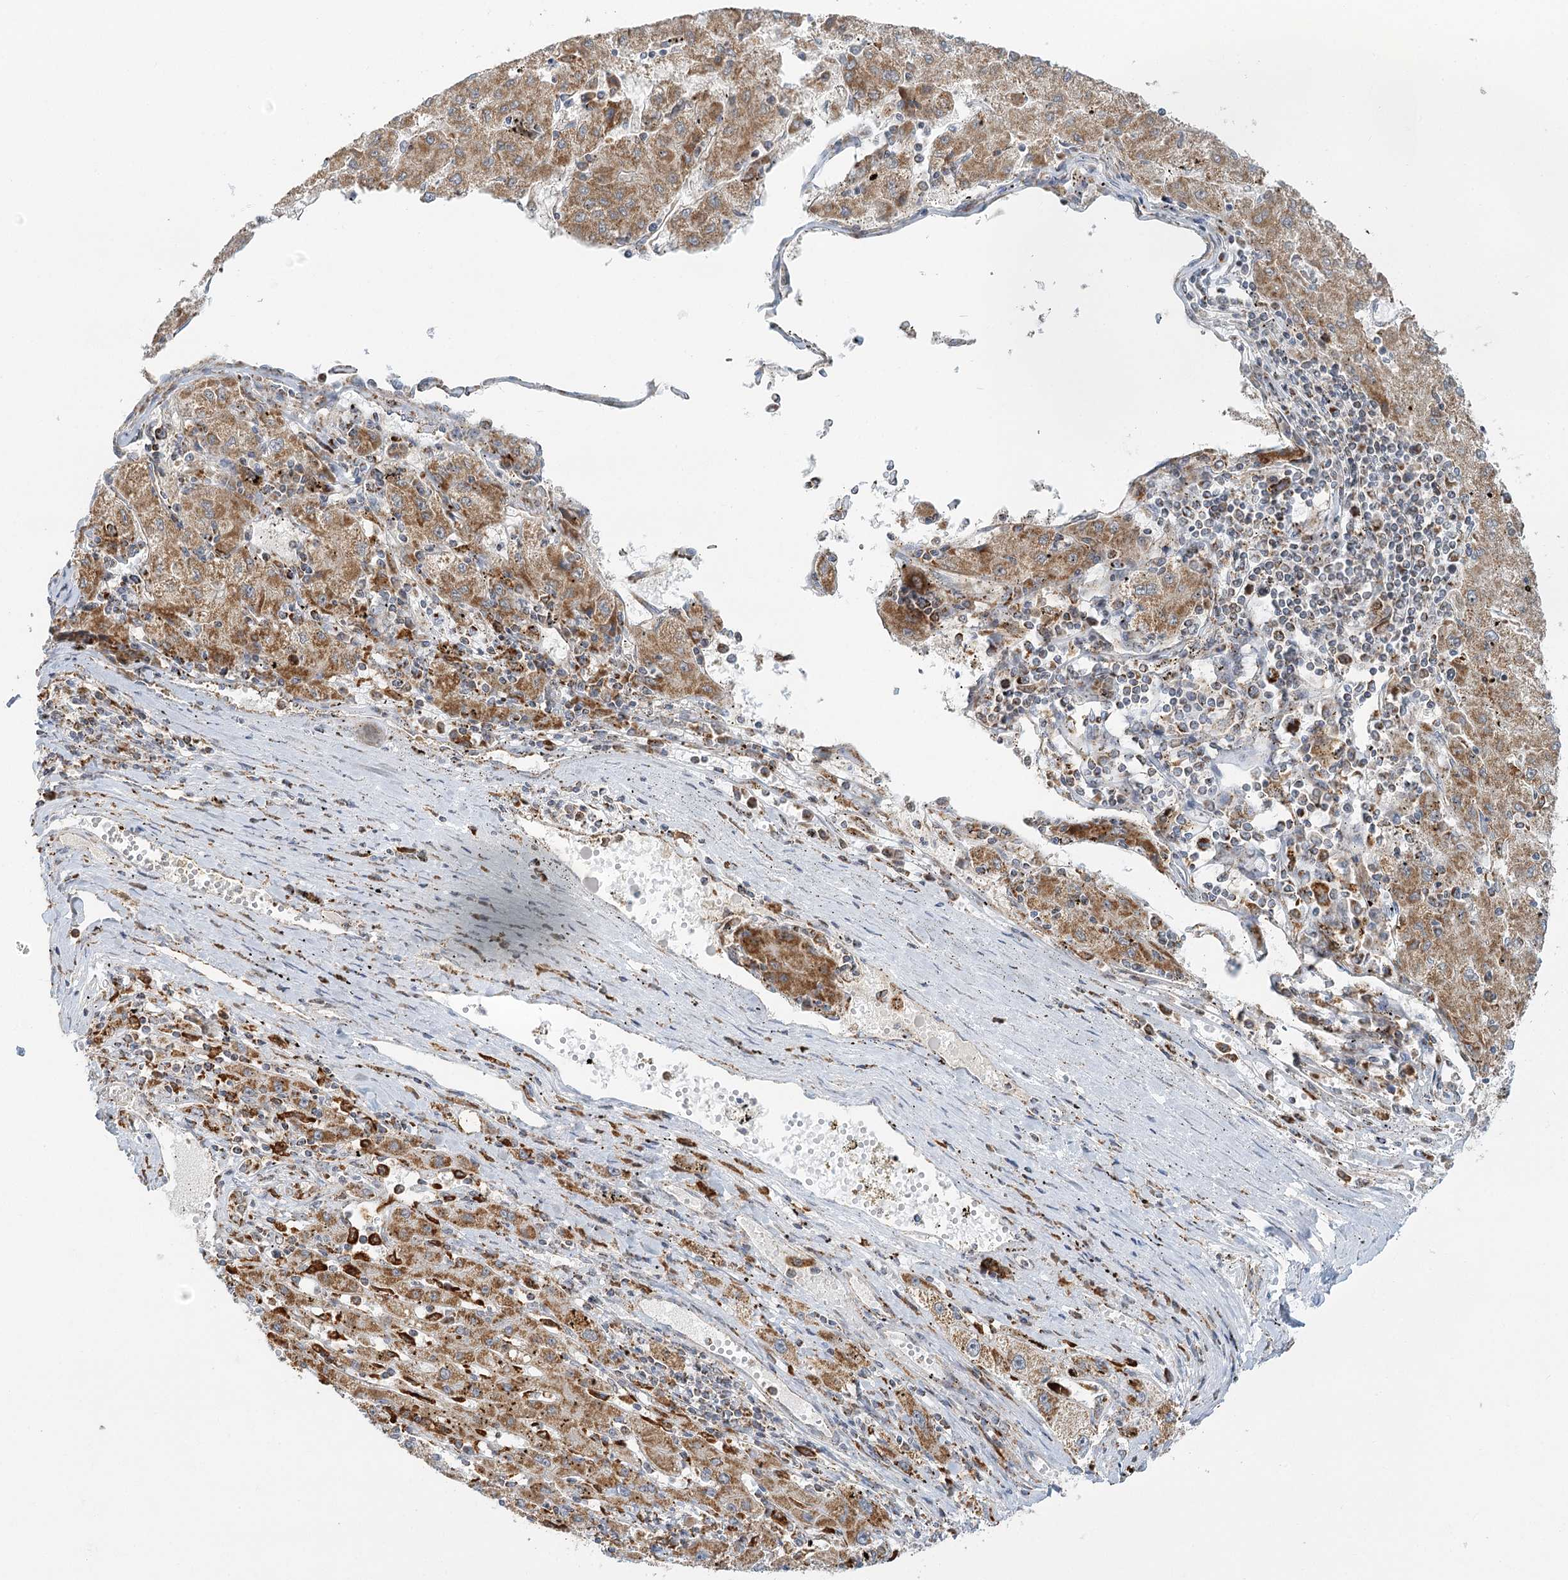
{"staining": {"intensity": "moderate", "quantity": ">75%", "location": "cytoplasmic/membranous"}, "tissue": "liver cancer", "cell_type": "Tumor cells", "image_type": "cancer", "snomed": [{"axis": "morphology", "description": "Carcinoma, Hepatocellular, NOS"}, {"axis": "topography", "description": "Liver"}], "caption": "This micrograph demonstrates immunohistochemistry (IHC) staining of human hepatocellular carcinoma (liver), with medium moderate cytoplasmic/membranous expression in approximately >75% of tumor cells.", "gene": "TAS1R1", "patient": {"sex": "male", "age": 72}}